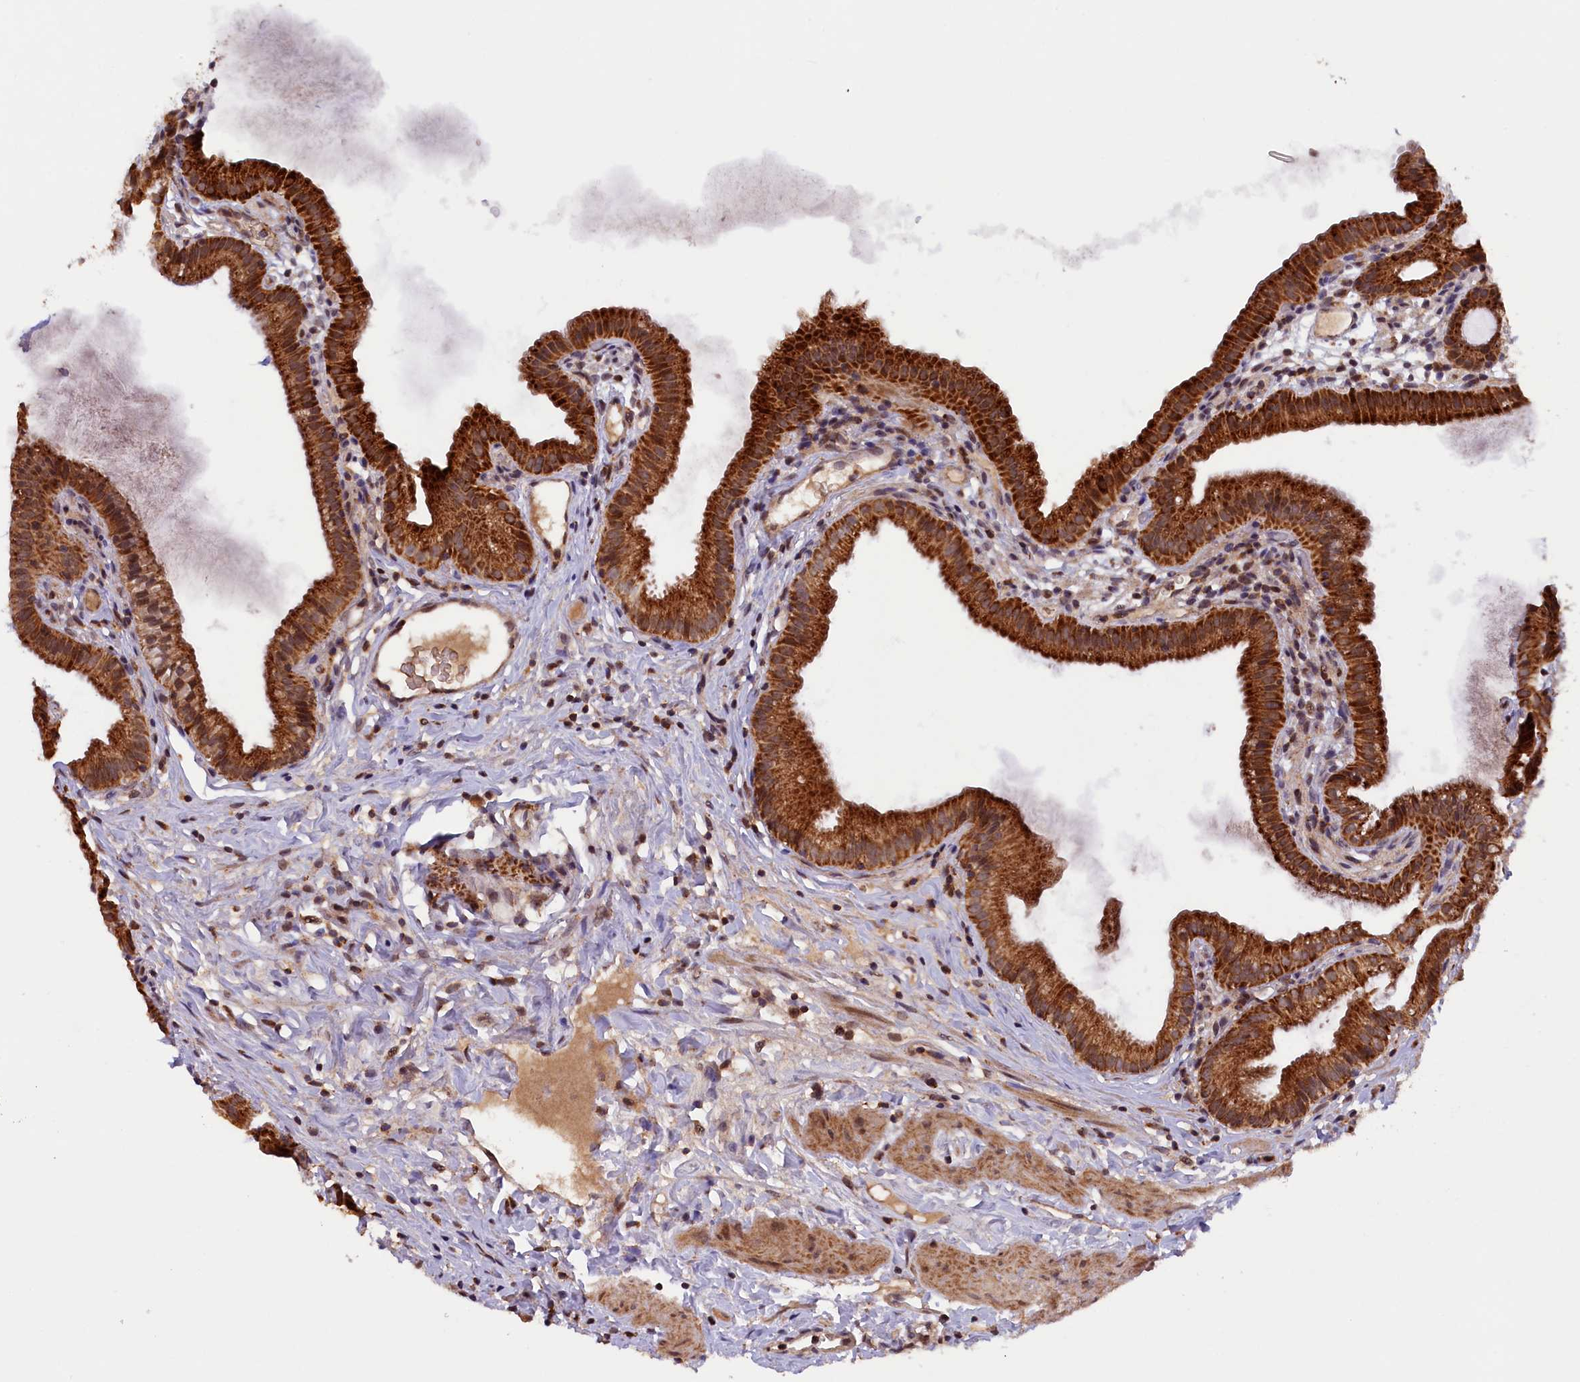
{"staining": {"intensity": "strong", "quantity": ">75%", "location": "cytoplasmic/membranous"}, "tissue": "gallbladder", "cell_type": "Glandular cells", "image_type": "normal", "snomed": [{"axis": "morphology", "description": "Normal tissue, NOS"}, {"axis": "topography", "description": "Gallbladder"}], "caption": "Glandular cells reveal strong cytoplasmic/membranous expression in about >75% of cells in benign gallbladder. (brown staining indicates protein expression, while blue staining denotes nuclei).", "gene": "DUS3L", "patient": {"sex": "female", "age": 46}}